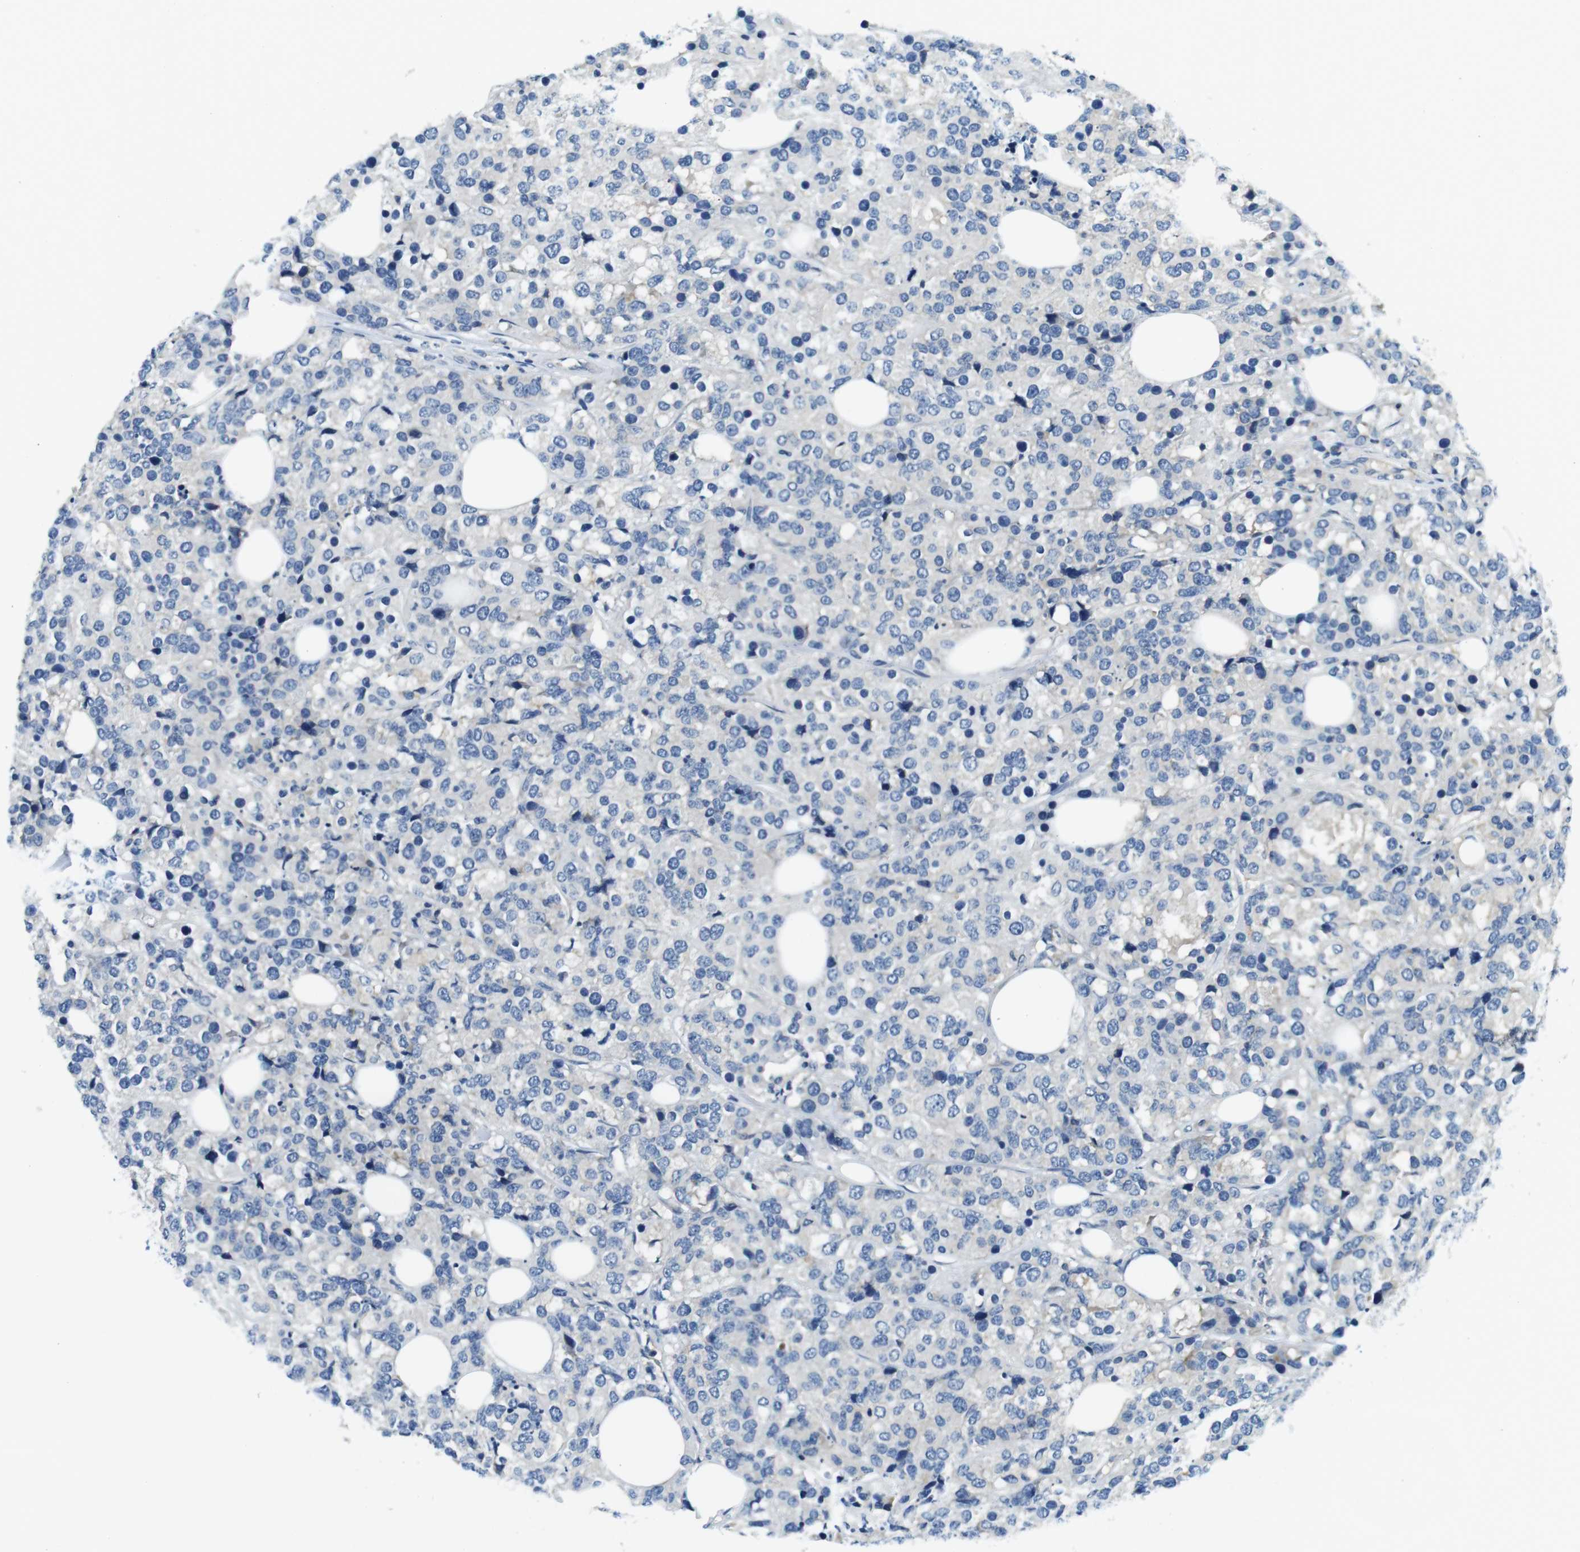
{"staining": {"intensity": "negative", "quantity": "none", "location": "none"}, "tissue": "breast cancer", "cell_type": "Tumor cells", "image_type": "cancer", "snomed": [{"axis": "morphology", "description": "Lobular carcinoma"}, {"axis": "topography", "description": "Breast"}], "caption": "DAB (3,3'-diaminobenzidine) immunohistochemical staining of human breast cancer (lobular carcinoma) exhibits no significant positivity in tumor cells.", "gene": "EIF2B5", "patient": {"sex": "female", "age": 59}}